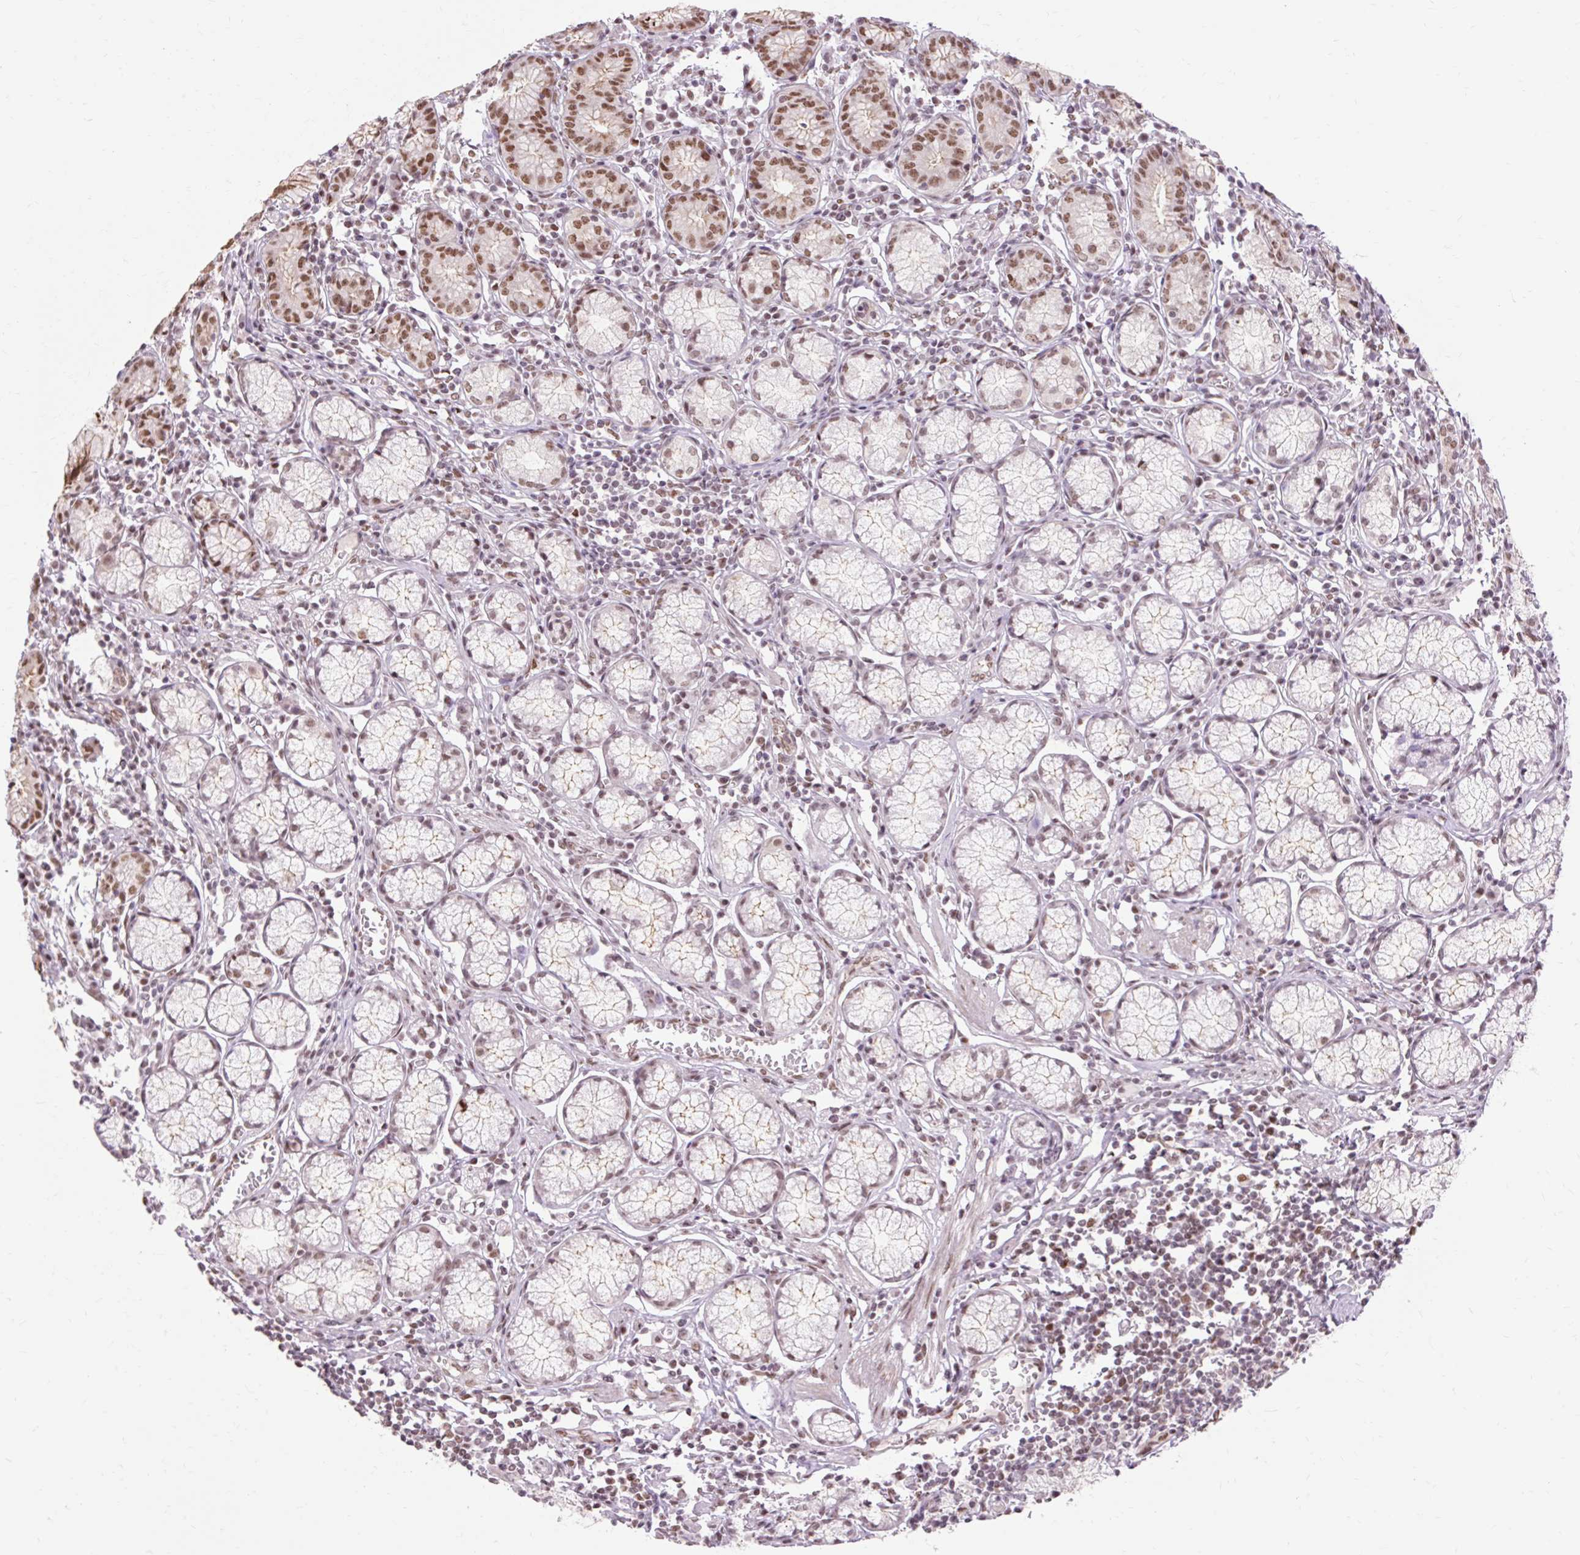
{"staining": {"intensity": "moderate", "quantity": "25%-75%", "location": "cytoplasmic/membranous,nuclear"}, "tissue": "stomach", "cell_type": "Glandular cells", "image_type": "normal", "snomed": [{"axis": "morphology", "description": "Normal tissue, NOS"}, {"axis": "topography", "description": "Stomach"}], "caption": "IHC image of normal stomach: stomach stained using immunohistochemistry (IHC) exhibits medium levels of moderate protein expression localized specifically in the cytoplasmic/membranous,nuclear of glandular cells, appearing as a cytoplasmic/membranous,nuclear brown color.", "gene": "ENSG00000261832", "patient": {"sex": "male", "age": 55}}